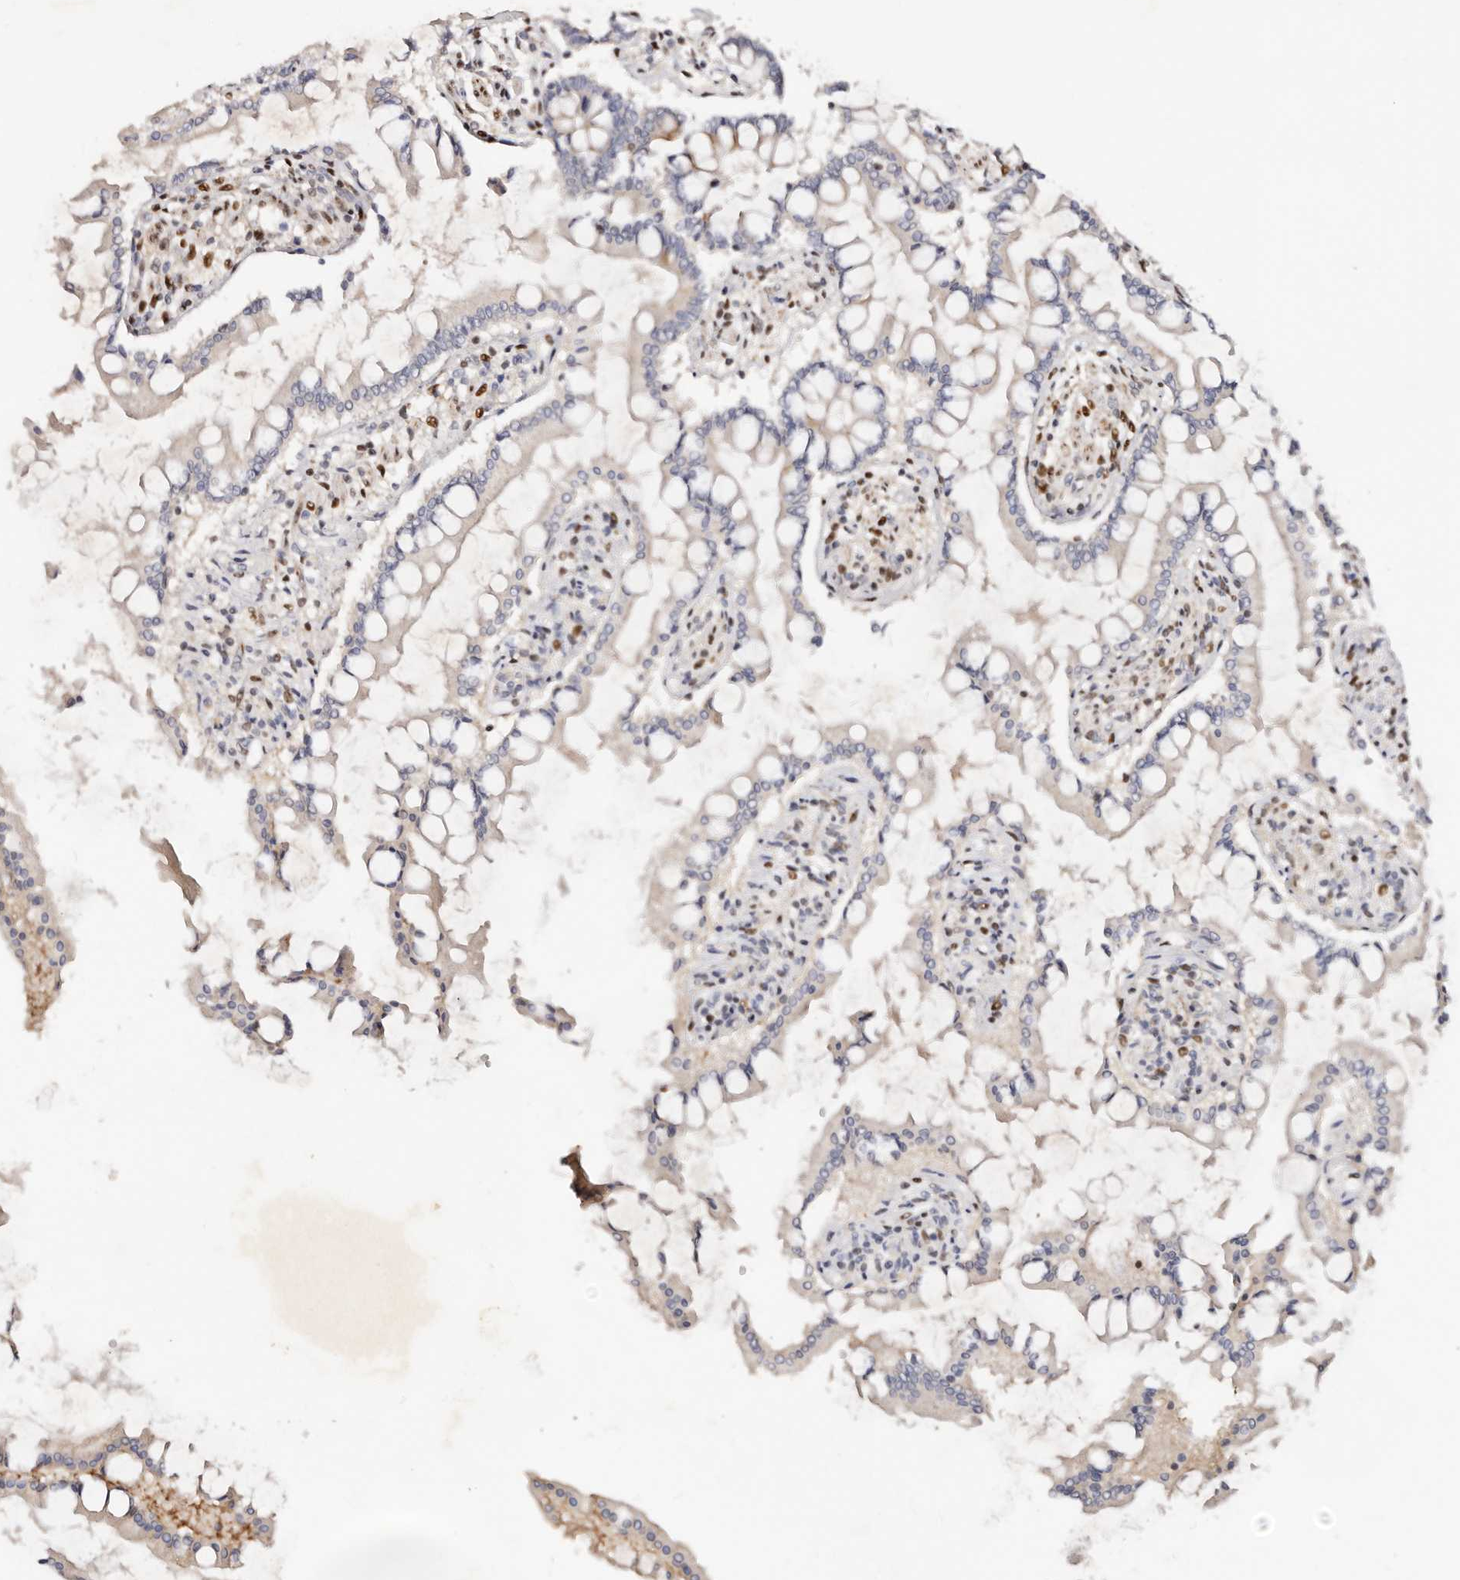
{"staining": {"intensity": "moderate", "quantity": "25%-75%", "location": "cytoplasmic/membranous"}, "tissue": "small intestine", "cell_type": "Glandular cells", "image_type": "normal", "snomed": [{"axis": "morphology", "description": "Normal tissue, NOS"}, {"axis": "topography", "description": "Small intestine"}], "caption": "Brown immunohistochemical staining in unremarkable small intestine exhibits moderate cytoplasmic/membranous staining in about 25%-75% of glandular cells.", "gene": "IQGAP3", "patient": {"sex": "male", "age": 41}}